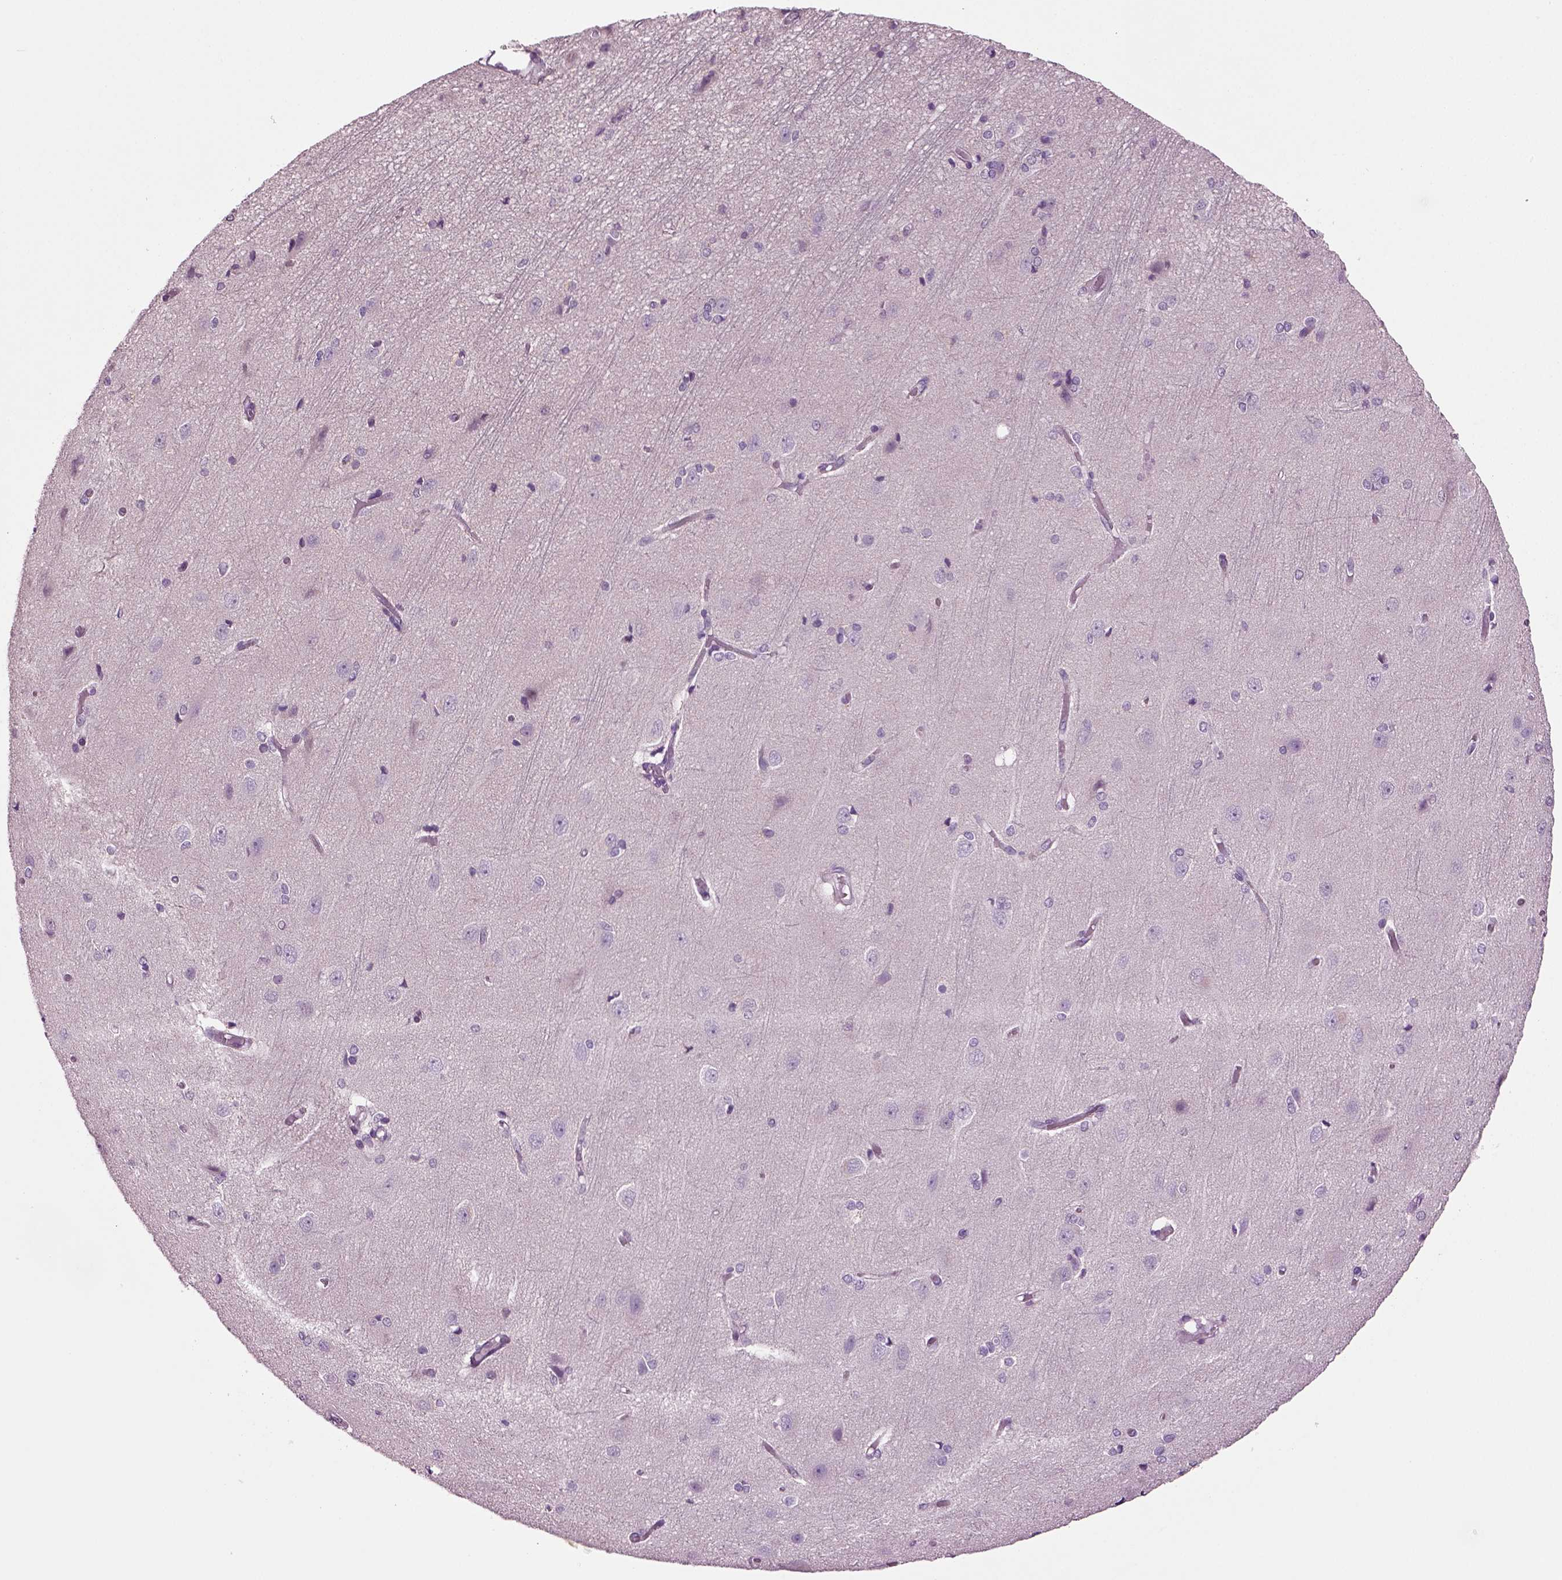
{"staining": {"intensity": "negative", "quantity": "none", "location": "none"}, "tissue": "cerebral cortex", "cell_type": "Endothelial cells", "image_type": "normal", "snomed": [{"axis": "morphology", "description": "Normal tissue, NOS"}, {"axis": "topography", "description": "Cerebral cortex"}], "caption": "The histopathology image displays no significant positivity in endothelial cells of cerebral cortex. (Stains: DAB immunohistochemistry (IHC) with hematoxylin counter stain, Microscopy: brightfield microscopy at high magnification).", "gene": "COL9A2", "patient": {"sex": "male", "age": 37}}